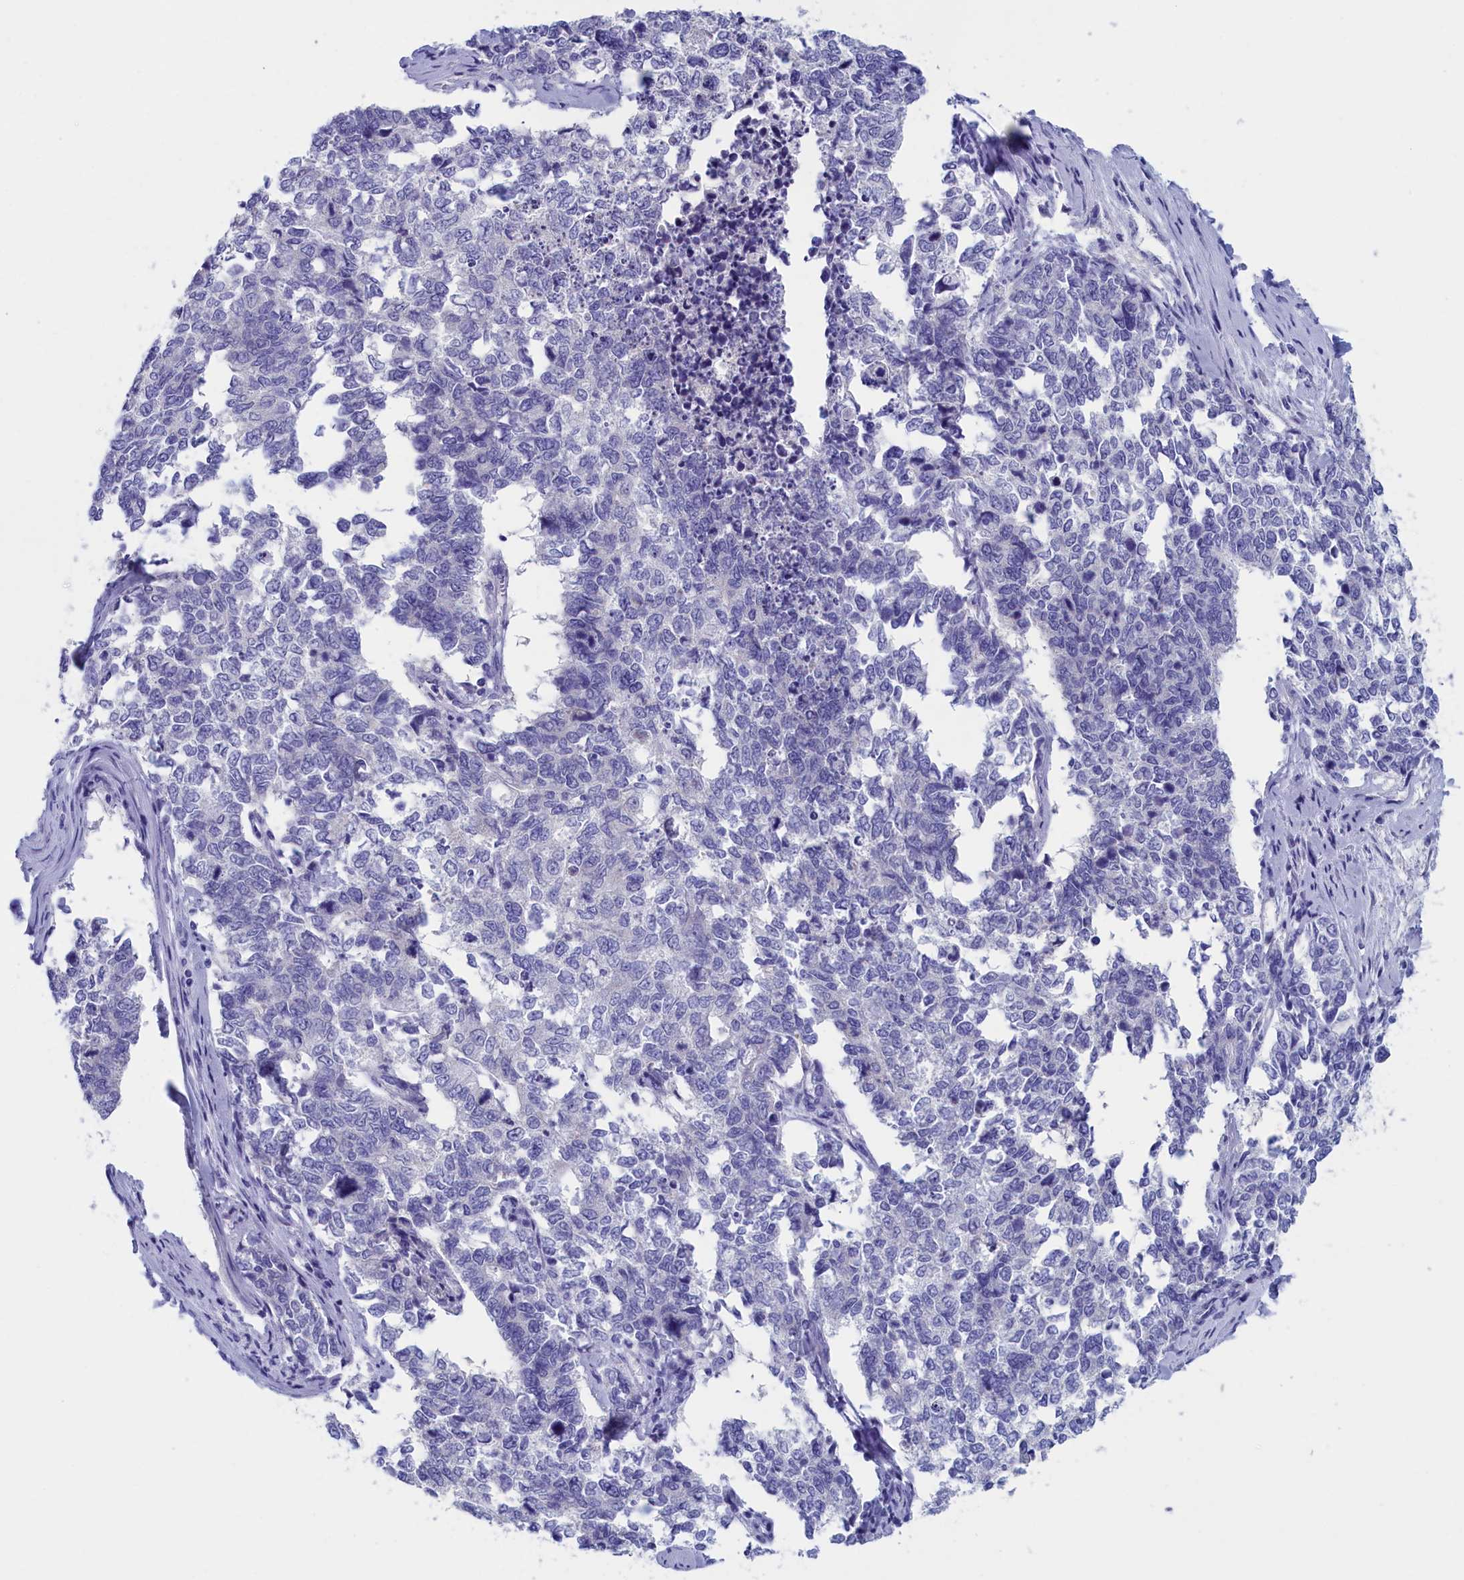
{"staining": {"intensity": "negative", "quantity": "none", "location": "none"}, "tissue": "cervical cancer", "cell_type": "Tumor cells", "image_type": "cancer", "snomed": [{"axis": "morphology", "description": "Squamous cell carcinoma, NOS"}, {"axis": "topography", "description": "Cervix"}], "caption": "DAB (3,3'-diaminobenzidine) immunohistochemical staining of human cervical squamous cell carcinoma reveals no significant expression in tumor cells.", "gene": "ANKRD2", "patient": {"sex": "female", "age": 63}}